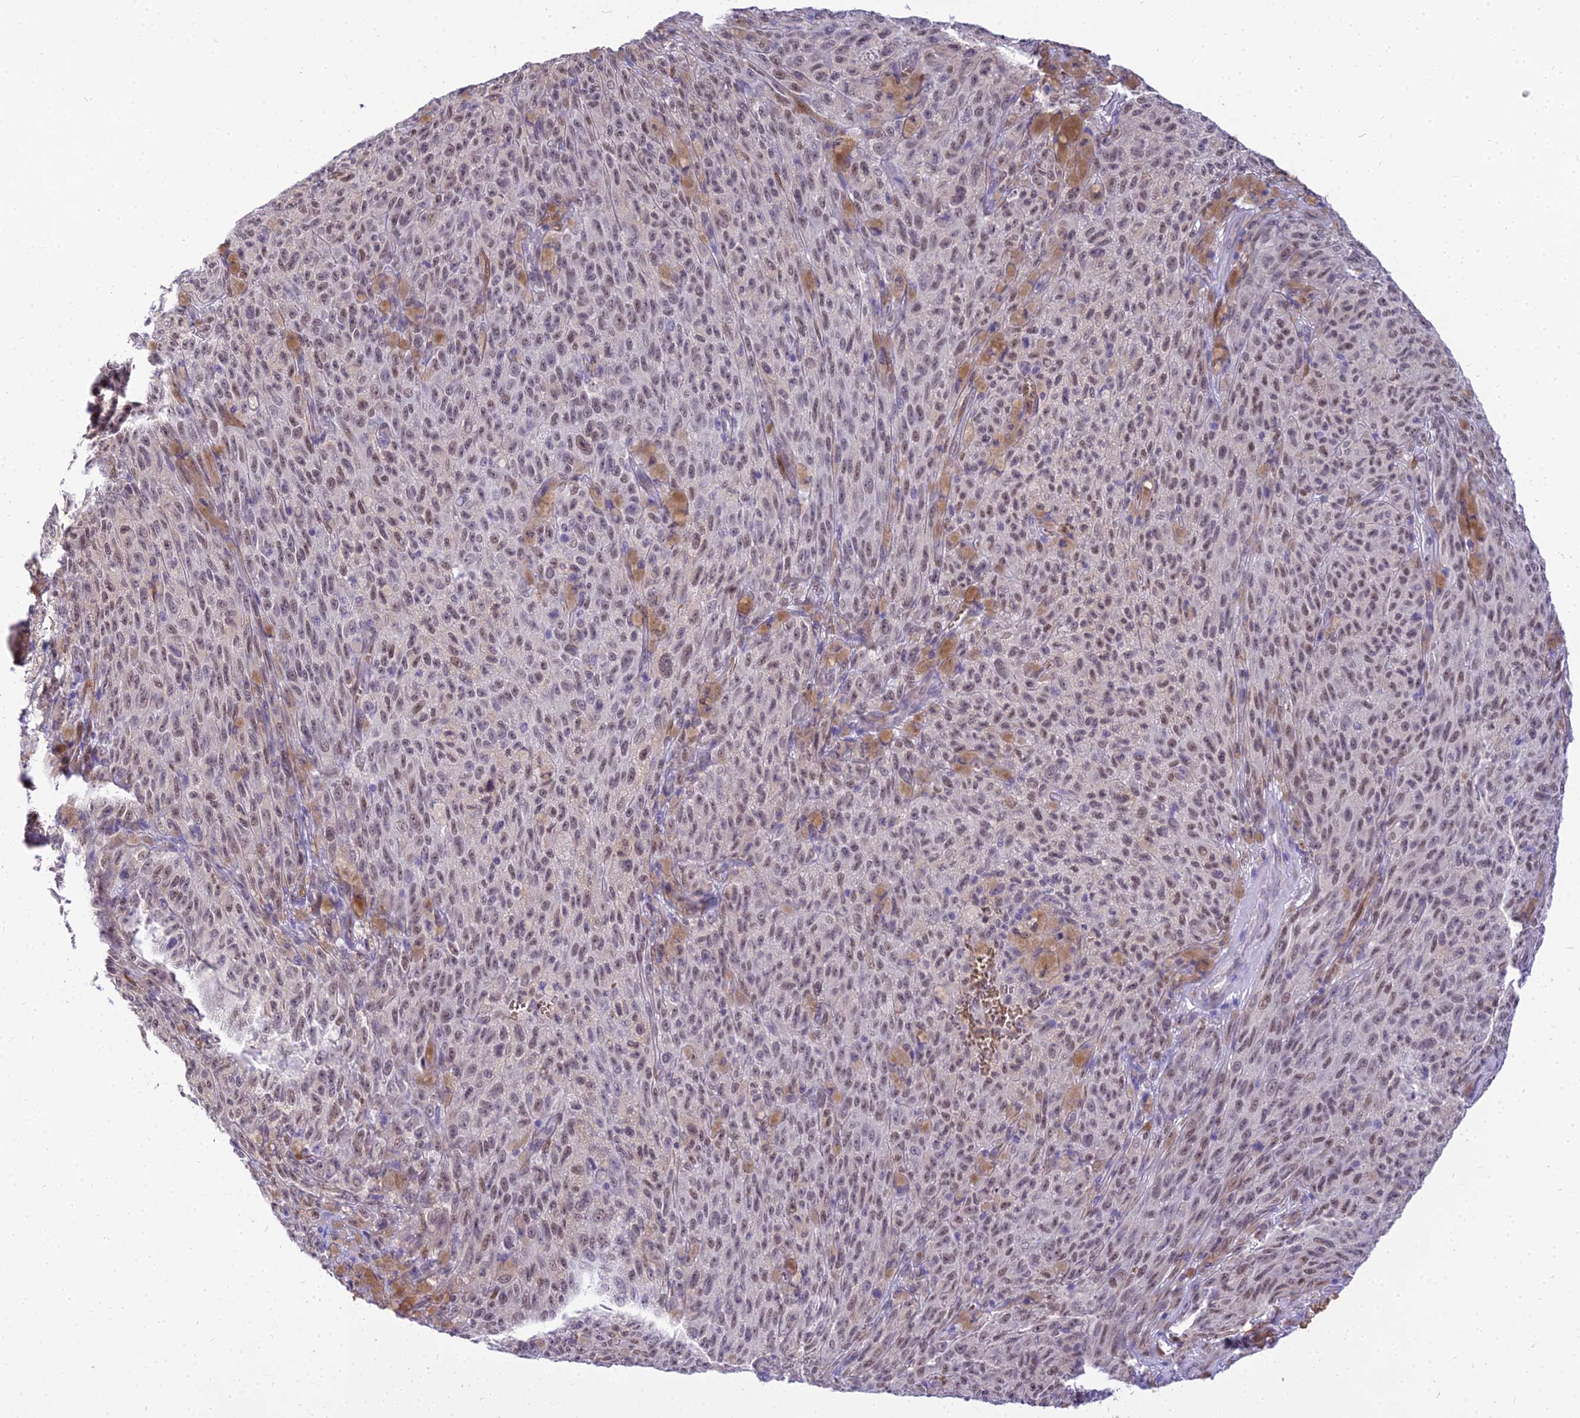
{"staining": {"intensity": "weak", "quantity": "25%-75%", "location": "nuclear"}, "tissue": "melanoma", "cell_type": "Tumor cells", "image_type": "cancer", "snomed": [{"axis": "morphology", "description": "Malignant melanoma, NOS"}, {"axis": "topography", "description": "Skin"}], "caption": "Protein staining of melanoma tissue exhibits weak nuclear positivity in approximately 25%-75% of tumor cells.", "gene": "BCL9", "patient": {"sex": "female", "age": 82}}